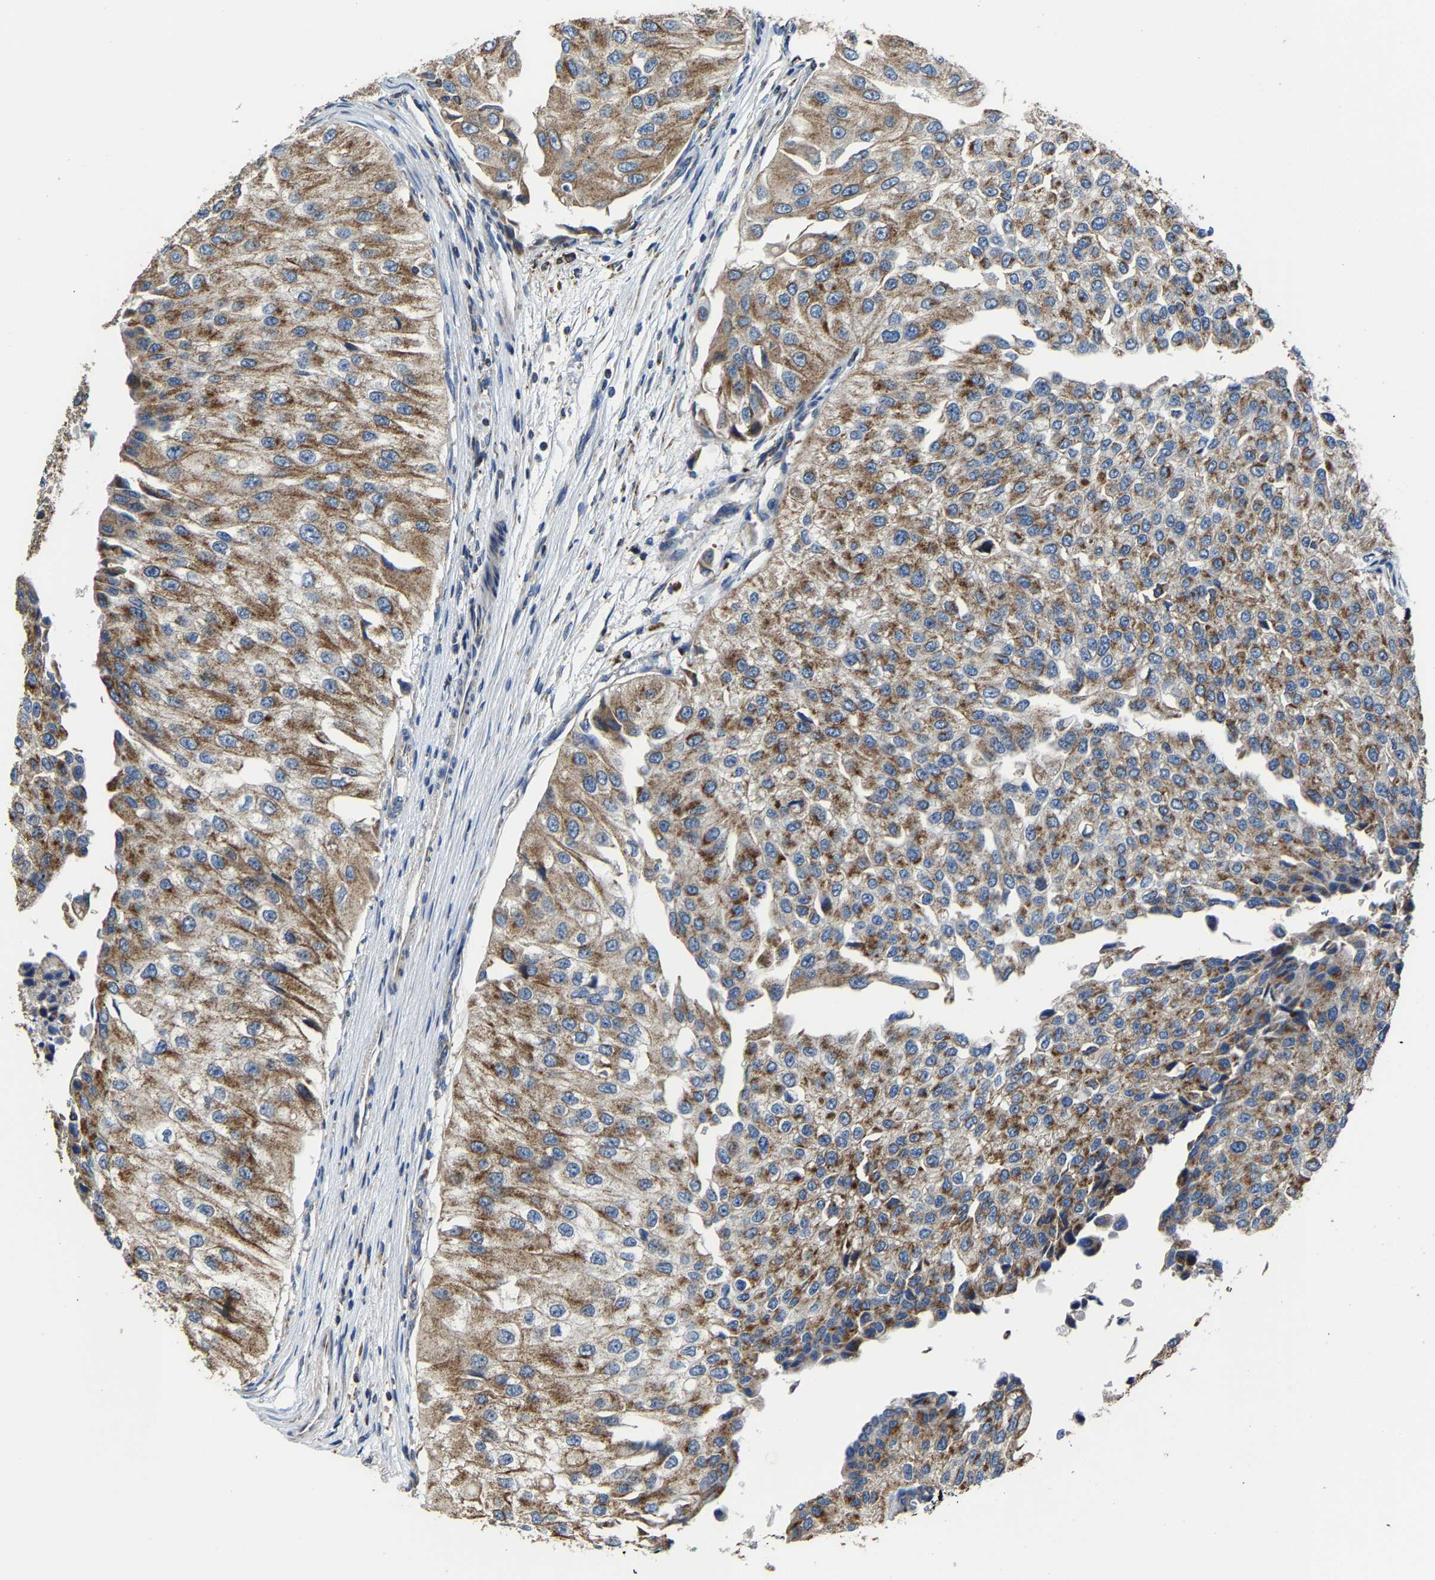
{"staining": {"intensity": "moderate", "quantity": ">75%", "location": "cytoplasmic/membranous"}, "tissue": "urothelial cancer", "cell_type": "Tumor cells", "image_type": "cancer", "snomed": [{"axis": "morphology", "description": "Urothelial carcinoma, High grade"}, {"axis": "topography", "description": "Kidney"}, {"axis": "topography", "description": "Urinary bladder"}], "caption": "IHC of high-grade urothelial carcinoma demonstrates medium levels of moderate cytoplasmic/membranous positivity in approximately >75% of tumor cells.", "gene": "AGK", "patient": {"sex": "male", "age": 77}}